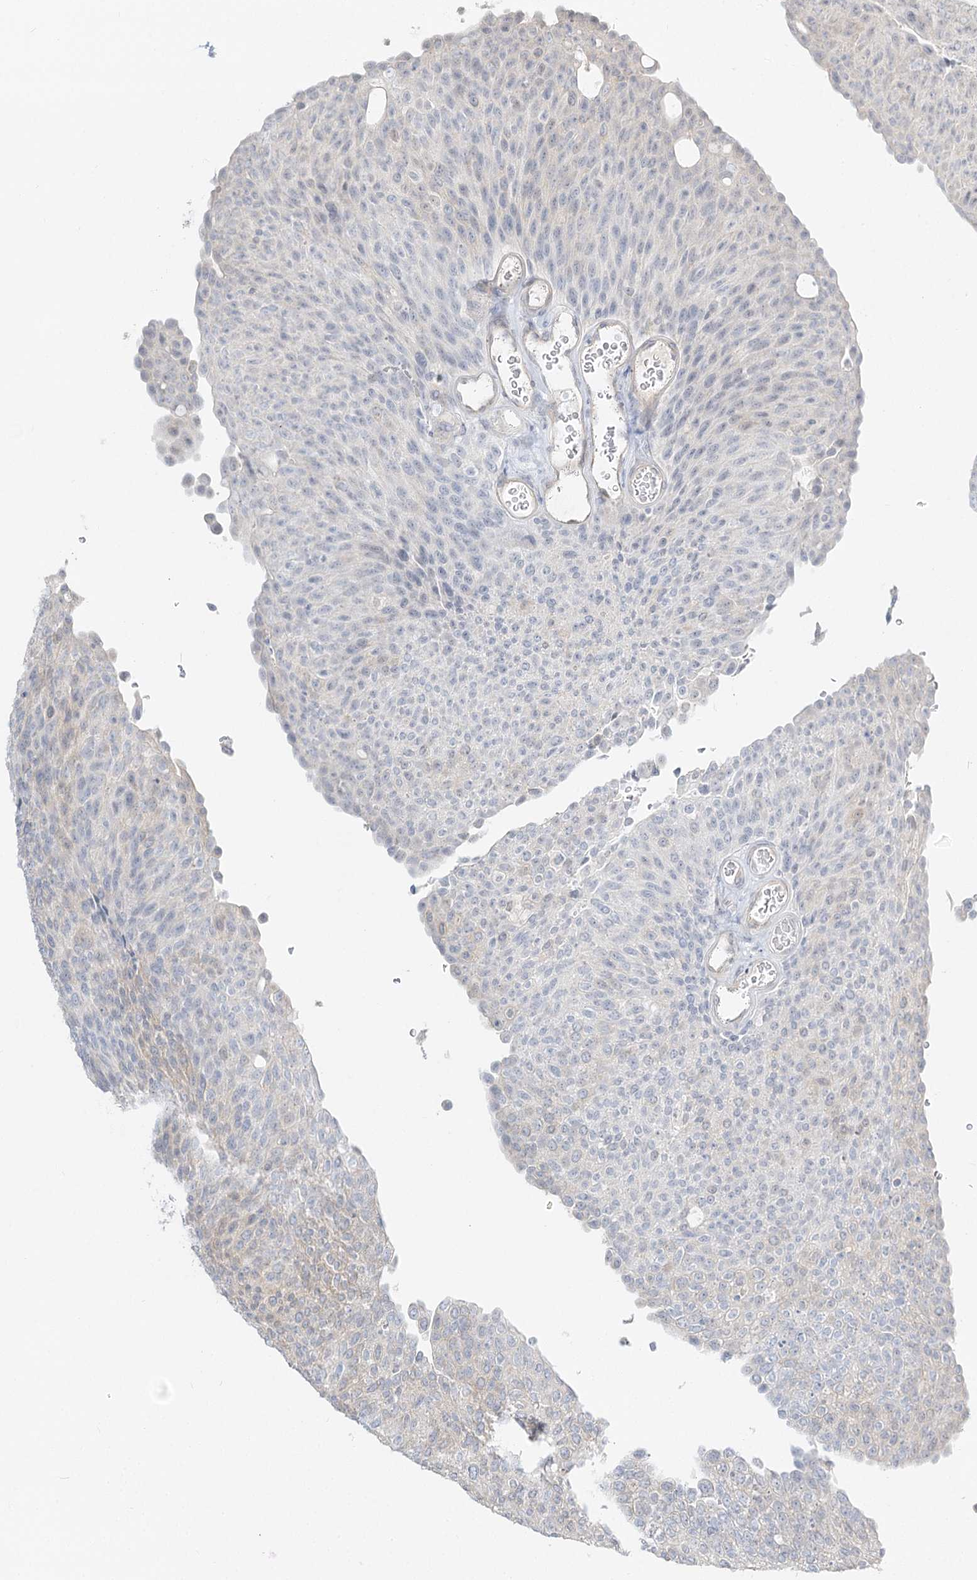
{"staining": {"intensity": "weak", "quantity": "<25%", "location": "nuclear"}, "tissue": "urothelial cancer", "cell_type": "Tumor cells", "image_type": "cancer", "snomed": [{"axis": "morphology", "description": "Urothelial carcinoma, Low grade"}, {"axis": "topography", "description": "Urinary bladder"}], "caption": "Tumor cells are negative for protein expression in human urothelial cancer.", "gene": "GUCY2C", "patient": {"sex": "female", "age": 79}}